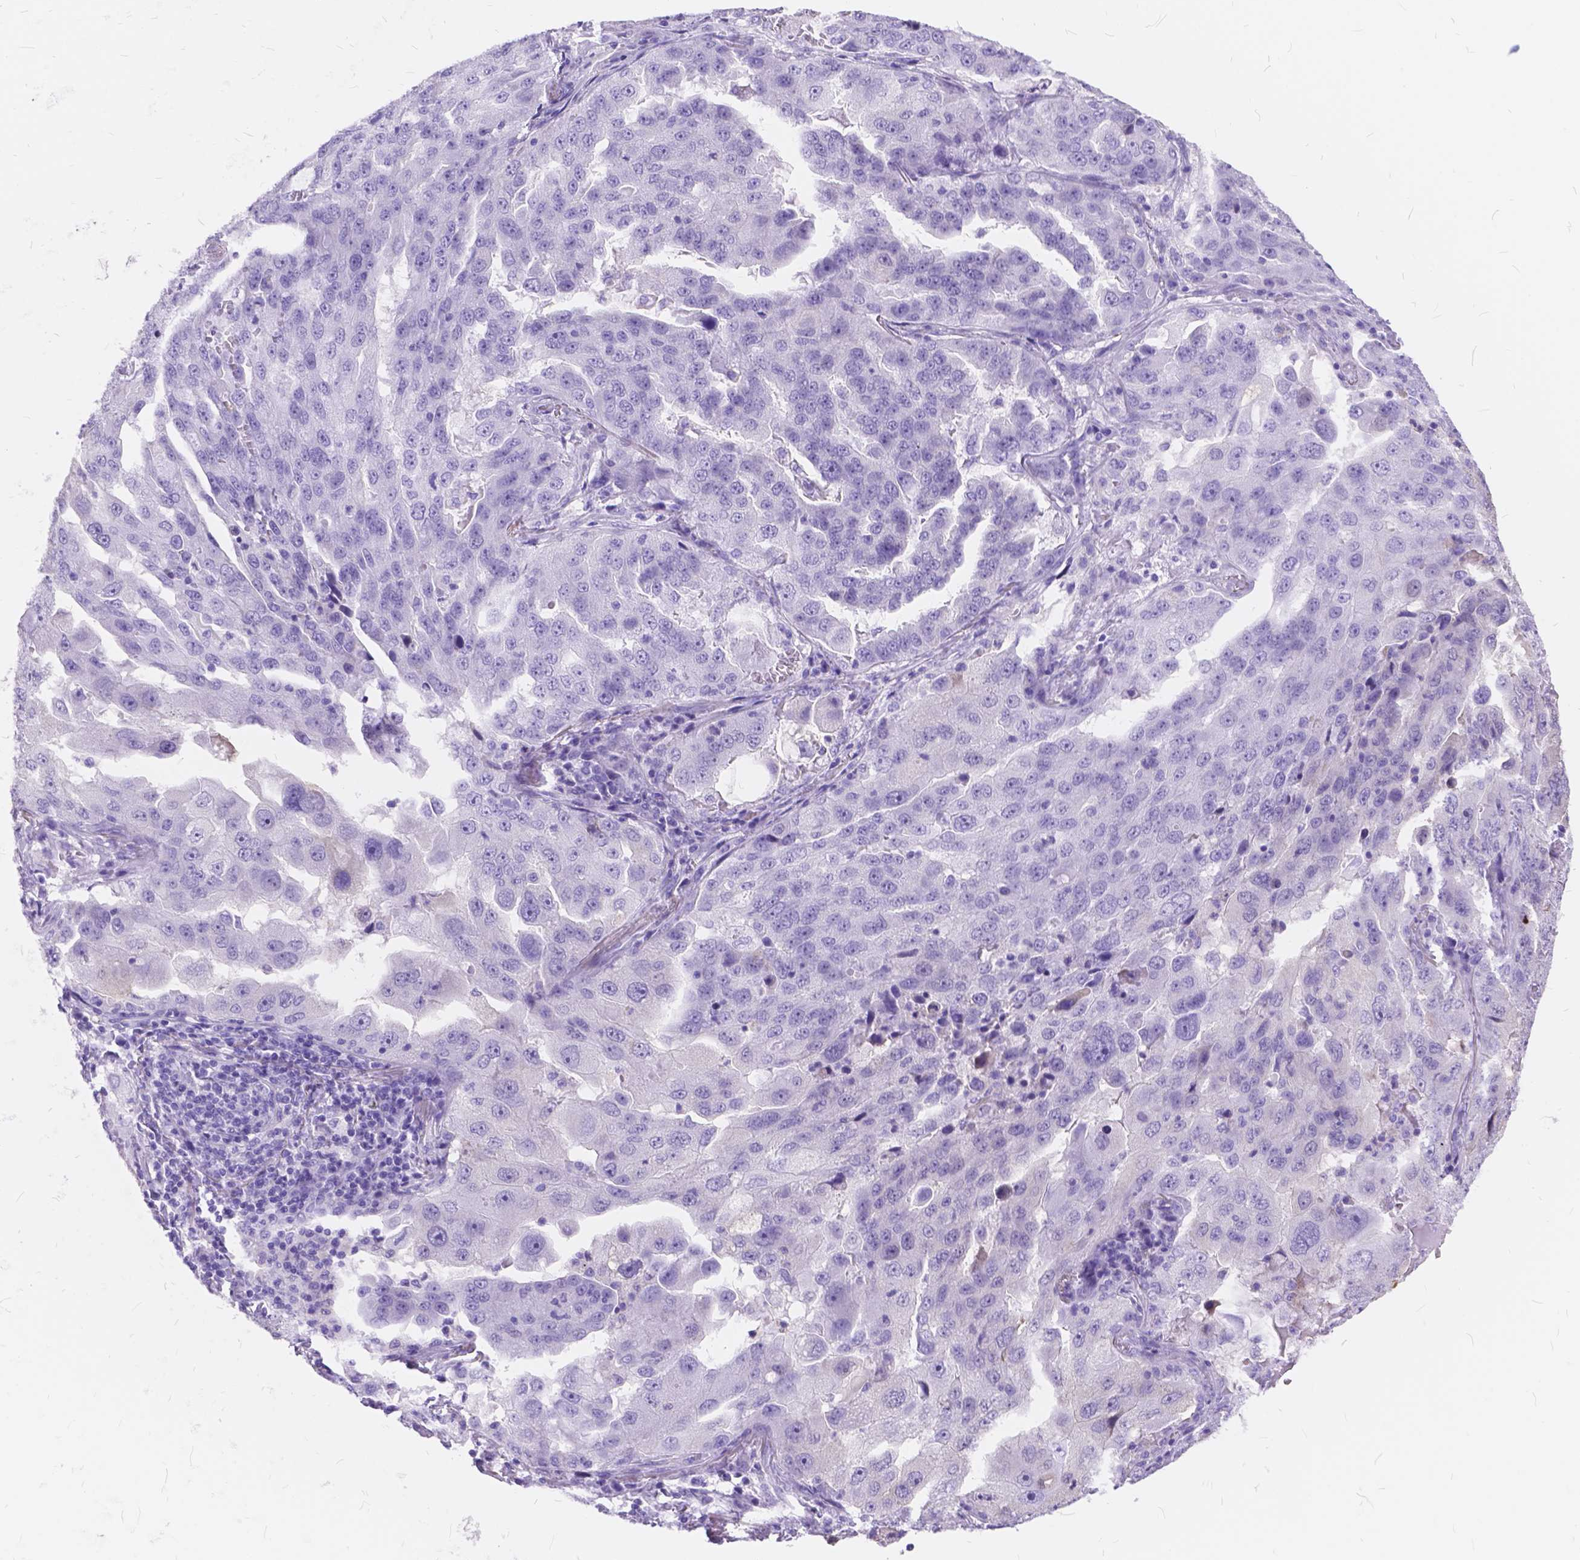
{"staining": {"intensity": "negative", "quantity": "none", "location": "none"}, "tissue": "lung cancer", "cell_type": "Tumor cells", "image_type": "cancer", "snomed": [{"axis": "morphology", "description": "Adenocarcinoma, NOS"}, {"axis": "topography", "description": "Lung"}], "caption": "Lung cancer (adenocarcinoma) was stained to show a protein in brown. There is no significant staining in tumor cells.", "gene": "FOXL2", "patient": {"sex": "female", "age": 61}}